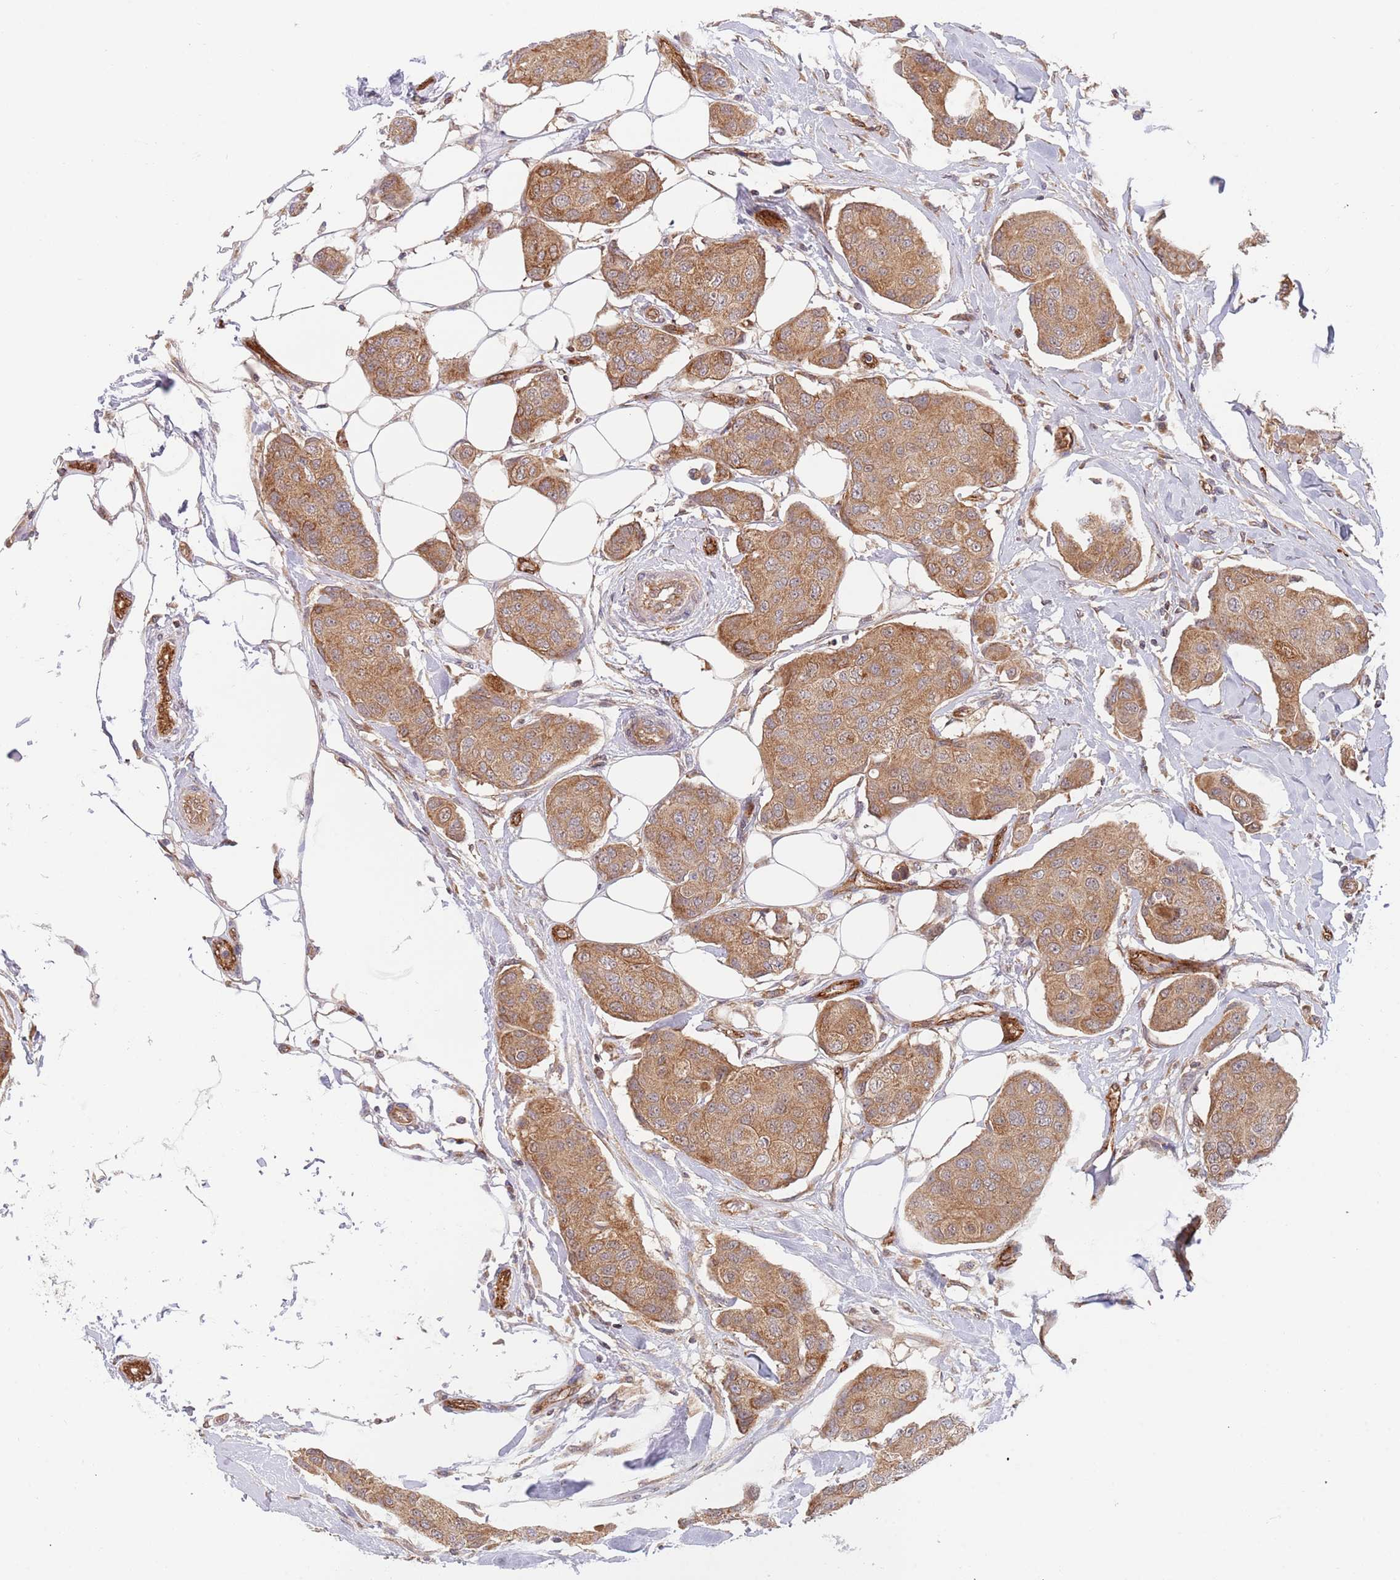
{"staining": {"intensity": "moderate", "quantity": ">75%", "location": "cytoplasmic/membranous"}, "tissue": "breast cancer", "cell_type": "Tumor cells", "image_type": "cancer", "snomed": [{"axis": "morphology", "description": "Duct carcinoma"}, {"axis": "topography", "description": "Breast"}, {"axis": "topography", "description": "Lymph node"}], "caption": "Tumor cells show medium levels of moderate cytoplasmic/membranous expression in approximately >75% of cells in infiltrating ductal carcinoma (breast).", "gene": "GUK1", "patient": {"sex": "female", "age": 80}}